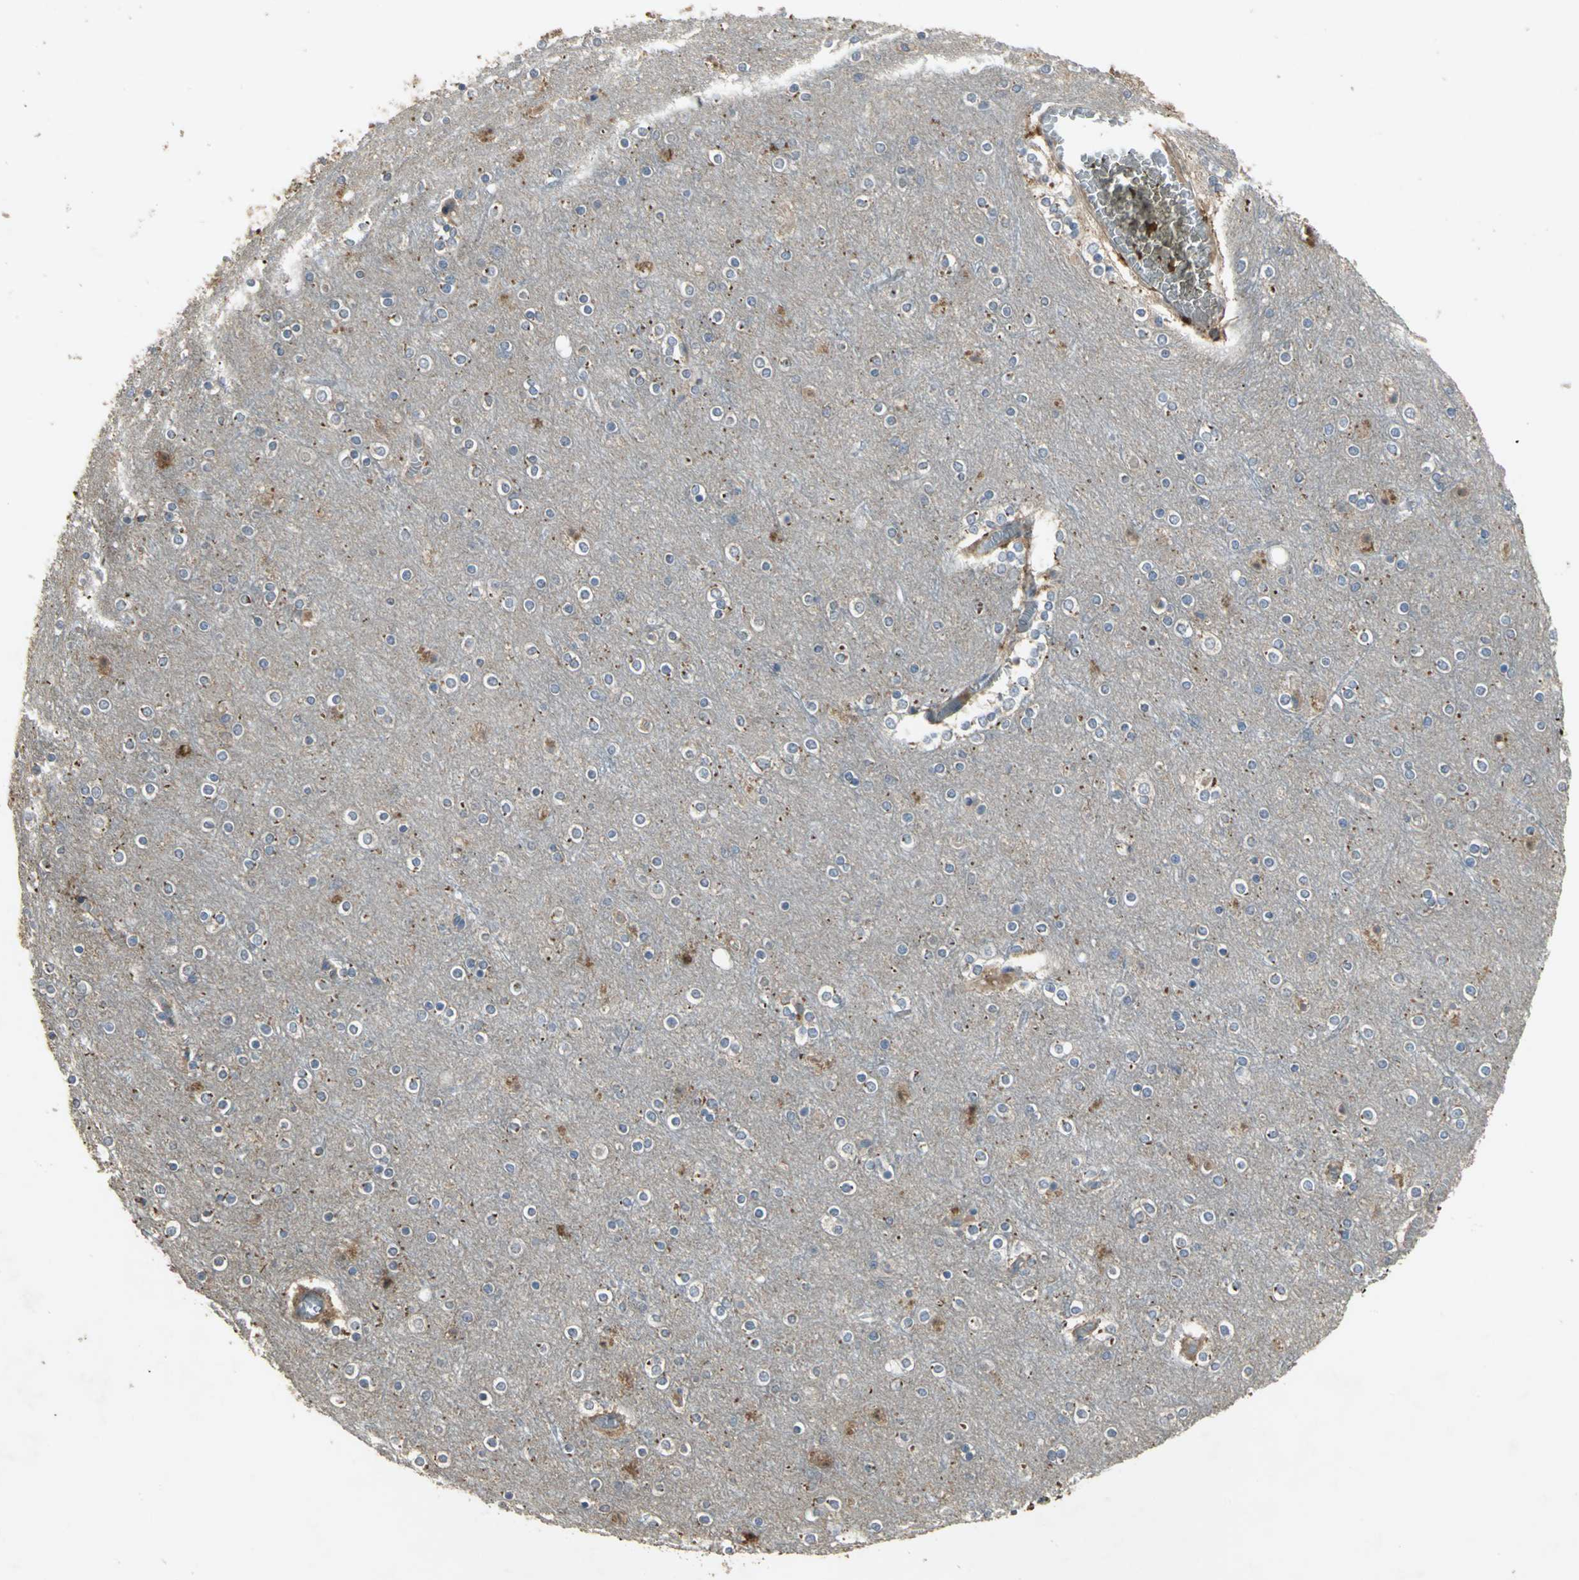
{"staining": {"intensity": "negative", "quantity": "none", "location": "none"}, "tissue": "cerebral cortex", "cell_type": "Endothelial cells", "image_type": "normal", "snomed": [{"axis": "morphology", "description": "Normal tissue, NOS"}, {"axis": "topography", "description": "Cerebral cortex"}], "caption": "Micrograph shows no significant protein positivity in endothelial cells of normal cerebral cortex. (Brightfield microscopy of DAB IHC at high magnification).", "gene": "MET", "patient": {"sex": "female", "age": 54}}